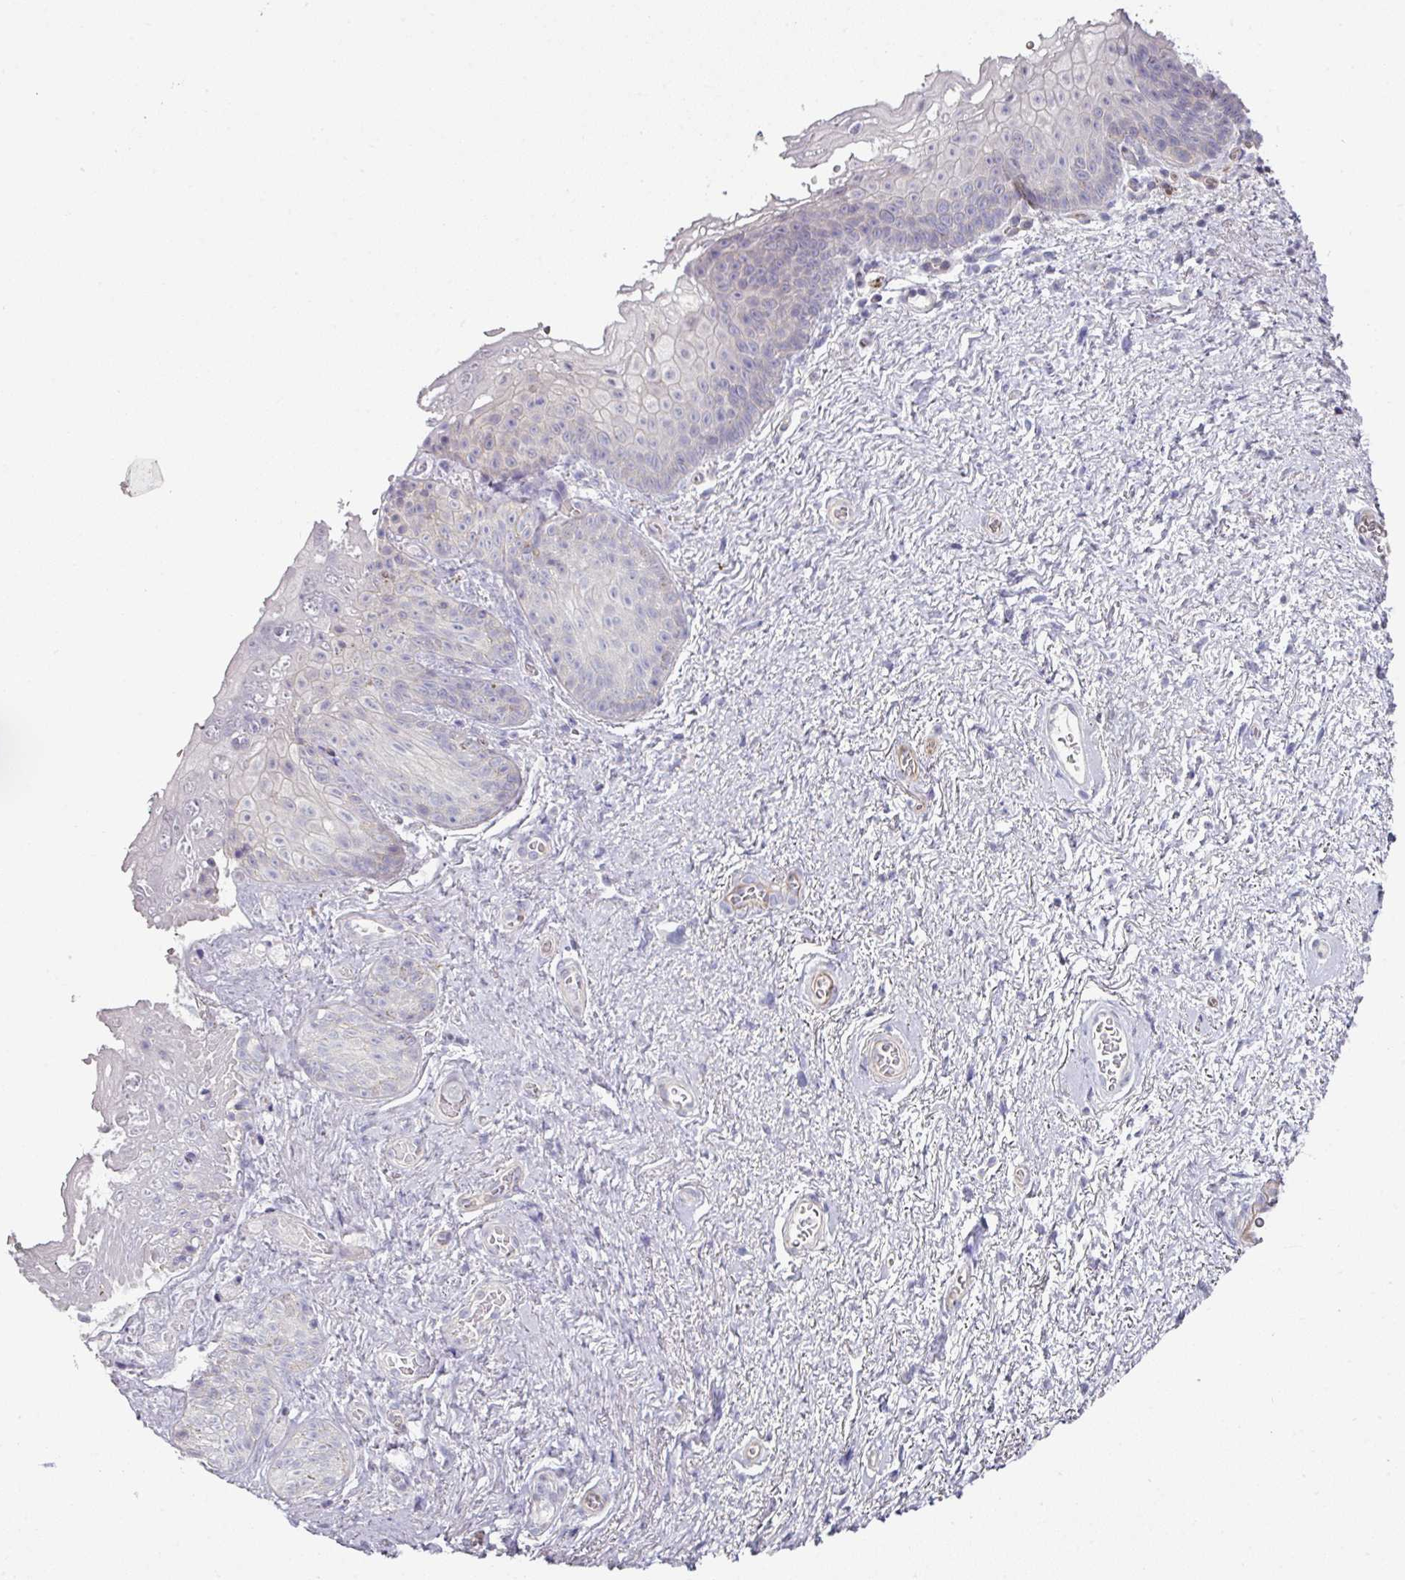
{"staining": {"intensity": "negative", "quantity": "none", "location": "none"}, "tissue": "vagina", "cell_type": "Squamous epithelial cells", "image_type": "normal", "snomed": [{"axis": "morphology", "description": "Normal tissue, NOS"}, {"axis": "topography", "description": "Vulva"}, {"axis": "topography", "description": "Vagina"}, {"axis": "topography", "description": "Peripheral nerve tissue"}], "caption": "High magnification brightfield microscopy of unremarkable vagina stained with DAB (brown) and counterstained with hematoxylin (blue): squamous epithelial cells show no significant expression. (Immunohistochemistry (ihc), brightfield microscopy, high magnification).", "gene": "SLC17A7", "patient": {"sex": "female", "age": 66}}